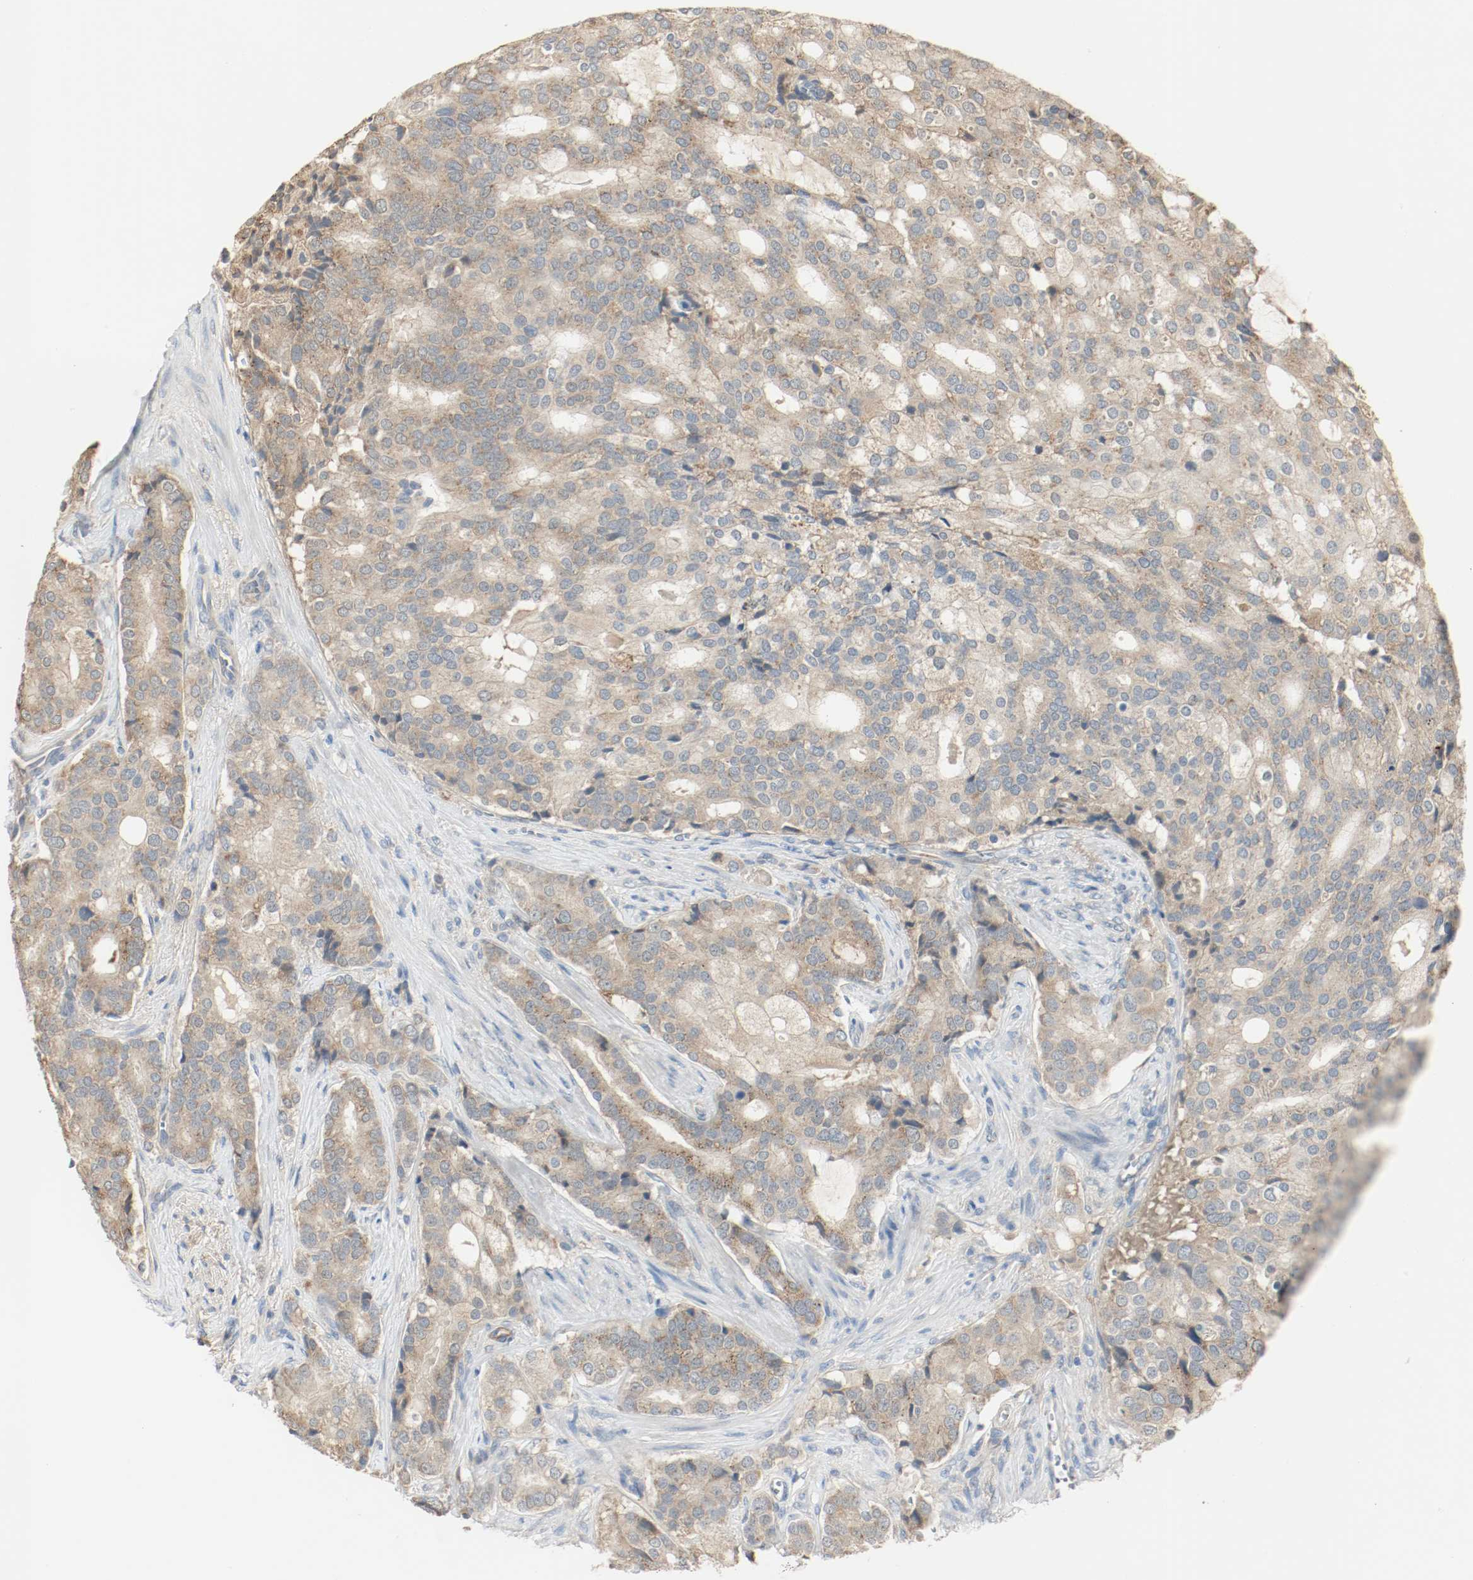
{"staining": {"intensity": "weak", "quantity": ">75%", "location": "cytoplasmic/membranous"}, "tissue": "prostate cancer", "cell_type": "Tumor cells", "image_type": "cancer", "snomed": [{"axis": "morphology", "description": "Adenocarcinoma, Low grade"}, {"axis": "topography", "description": "Prostate"}], "caption": "Human prostate adenocarcinoma (low-grade) stained for a protein (brown) shows weak cytoplasmic/membranous positive staining in about >75% of tumor cells.", "gene": "MELTF", "patient": {"sex": "male", "age": 58}}